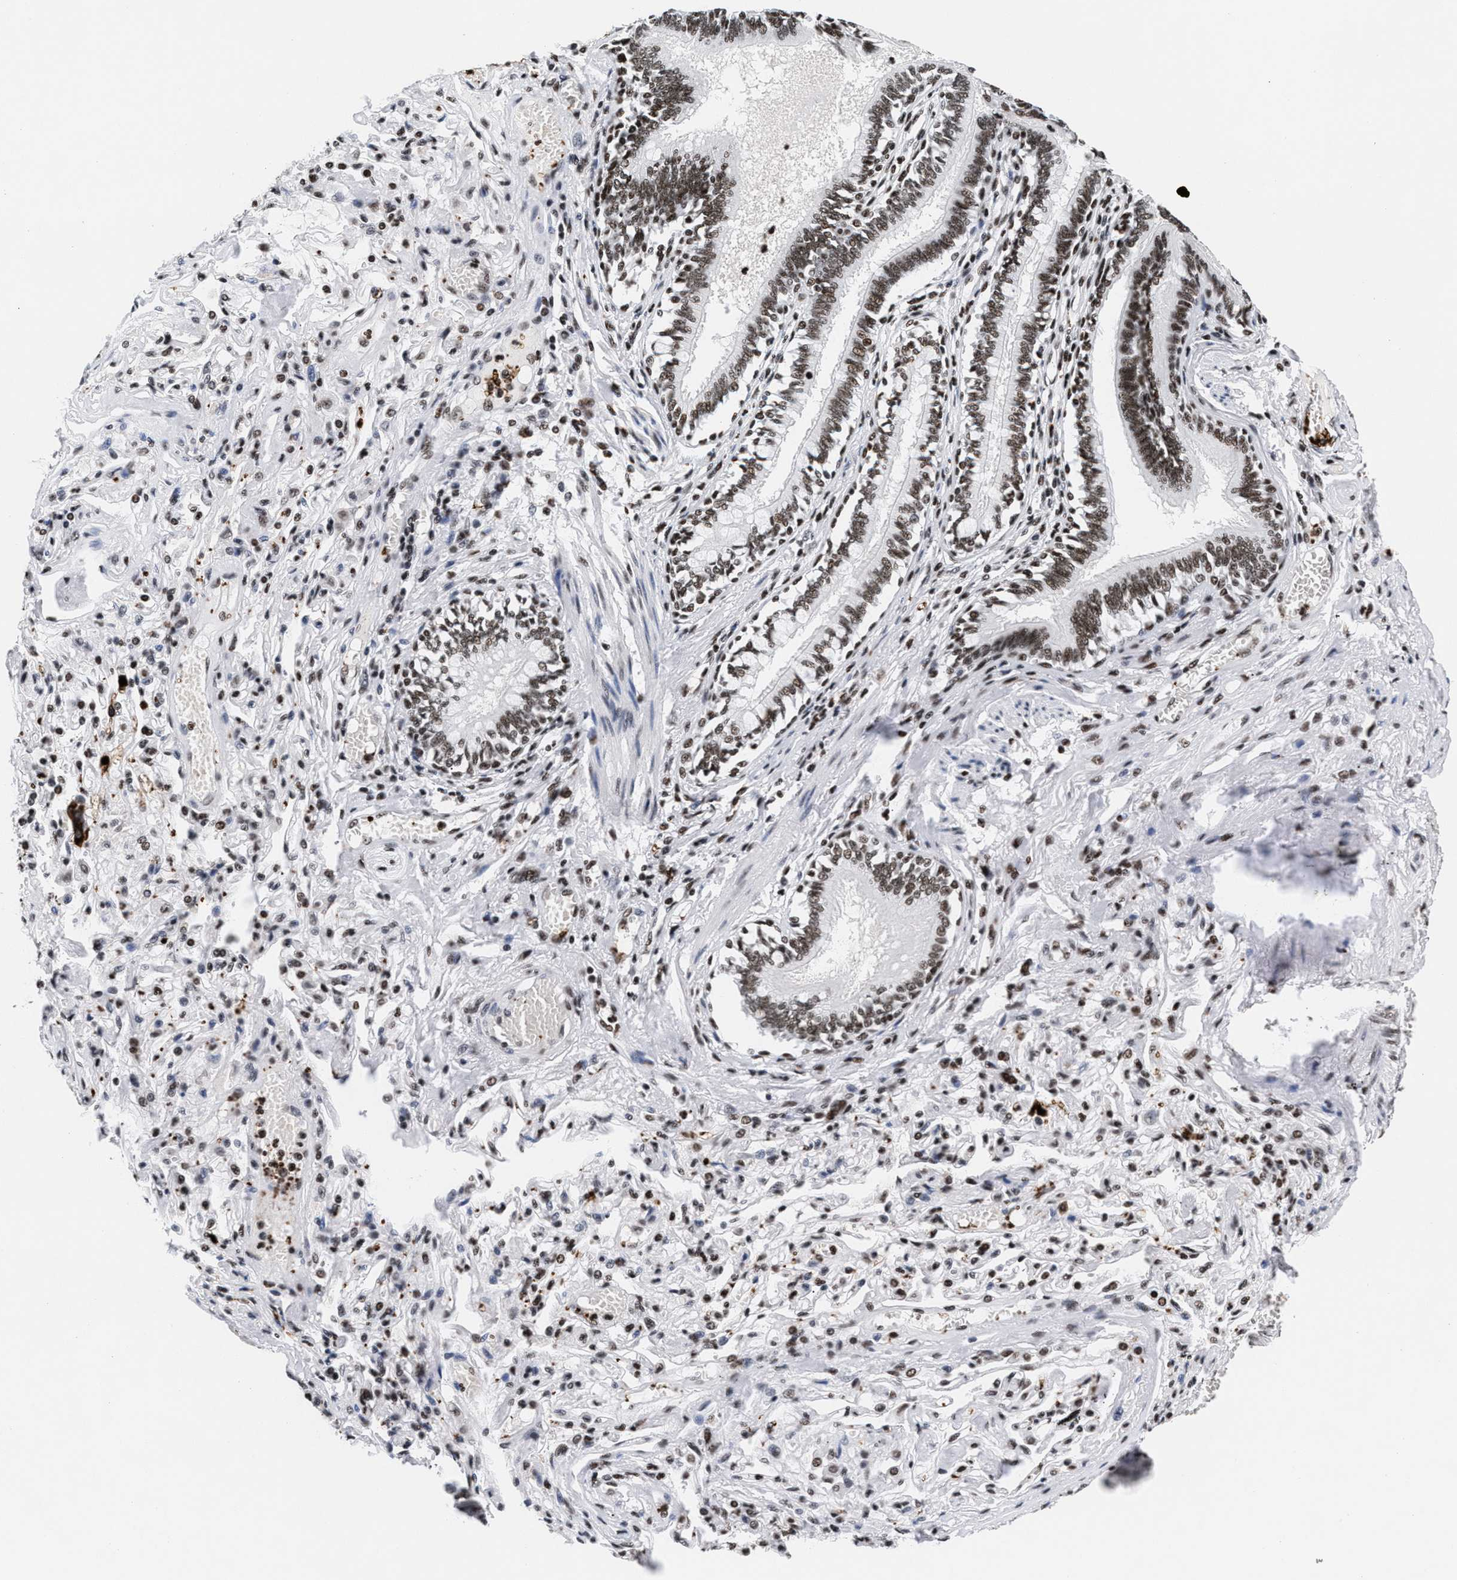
{"staining": {"intensity": "strong", "quantity": ">75%", "location": "nuclear"}, "tissue": "bronchus", "cell_type": "Respiratory epithelial cells", "image_type": "normal", "snomed": [{"axis": "morphology", "description": "Normal tissue, NOS"}, {"axis": "morphology", "description": "Inflammation, NOS"}, {"axis": "topography", "description": "Cartilage tissue"}, {"axis": "topography", "description": "Lung"}], "caption": "Bronchus stained for a protein (brown) shows strong nuclear positive staining in approximately >75% of respiratory epithelial cells.", "gene": "RAD21", "patient": {"sex": "male", "age": 71}}